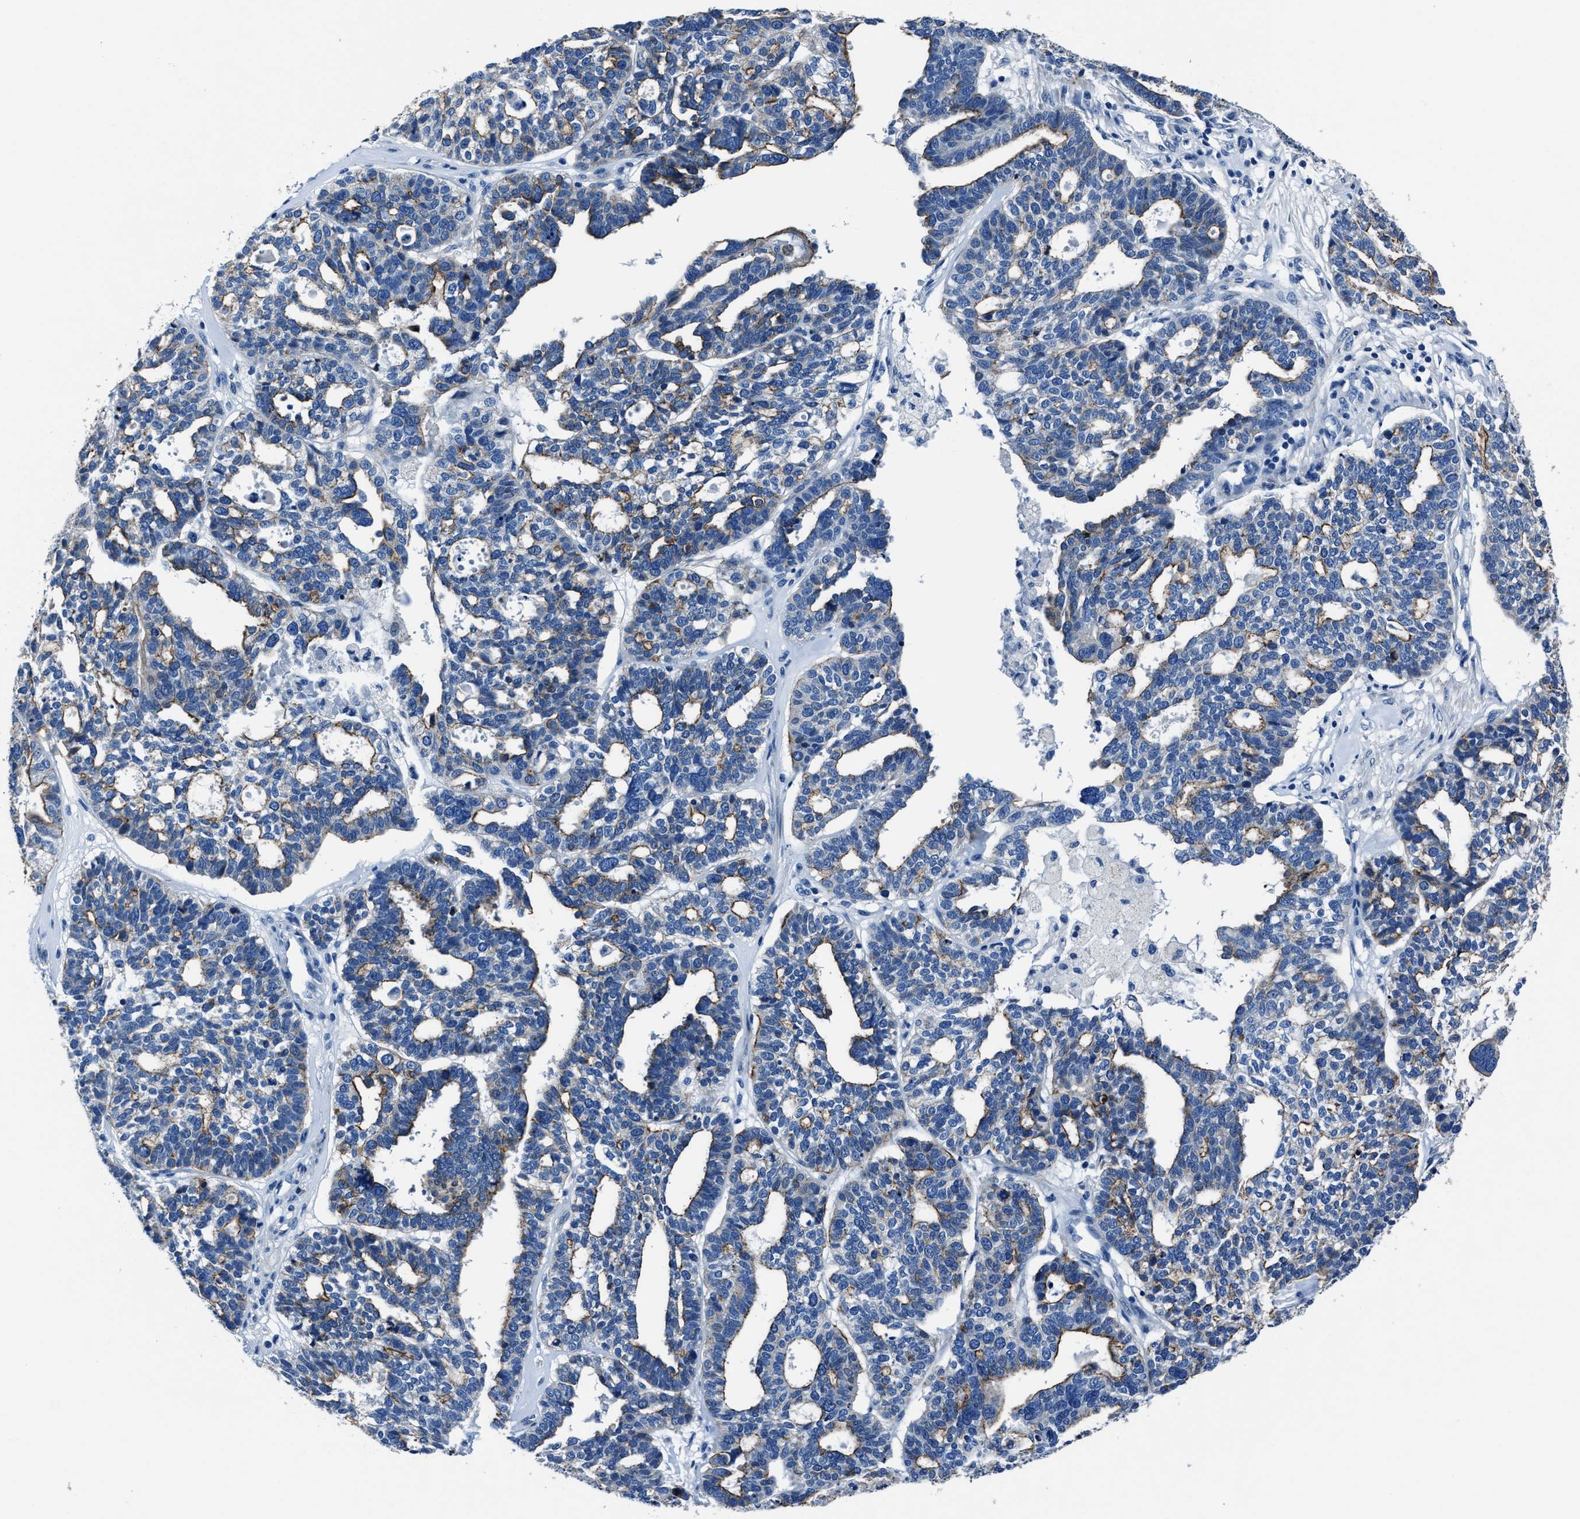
{"staining": {"intensity": "weak", "quantity": "25%-75%", "location": "cytoplasmic/membranous"}, "tissue": "ovarian cancer", "cell_type": "Tumor cells", "image_type": "cancer", "snomed": [{"axis": "morphology", "description": "Cystadenocarcinoma, serous, NOS"}, {"axis": "topography", "description": "Ovary"}], "caption": "Weak cytoplasmic/membranous staining is identified in about 25%-75% of tumor cells in ovarian cancer (serous cystadenocarcinoma). (Stains: DAB in brown, nuclei in blue, Microscopy: brightfield microscopy at high magnification).", "gene": "LMO7", "patient": {"sex": "female", "age": 59}}